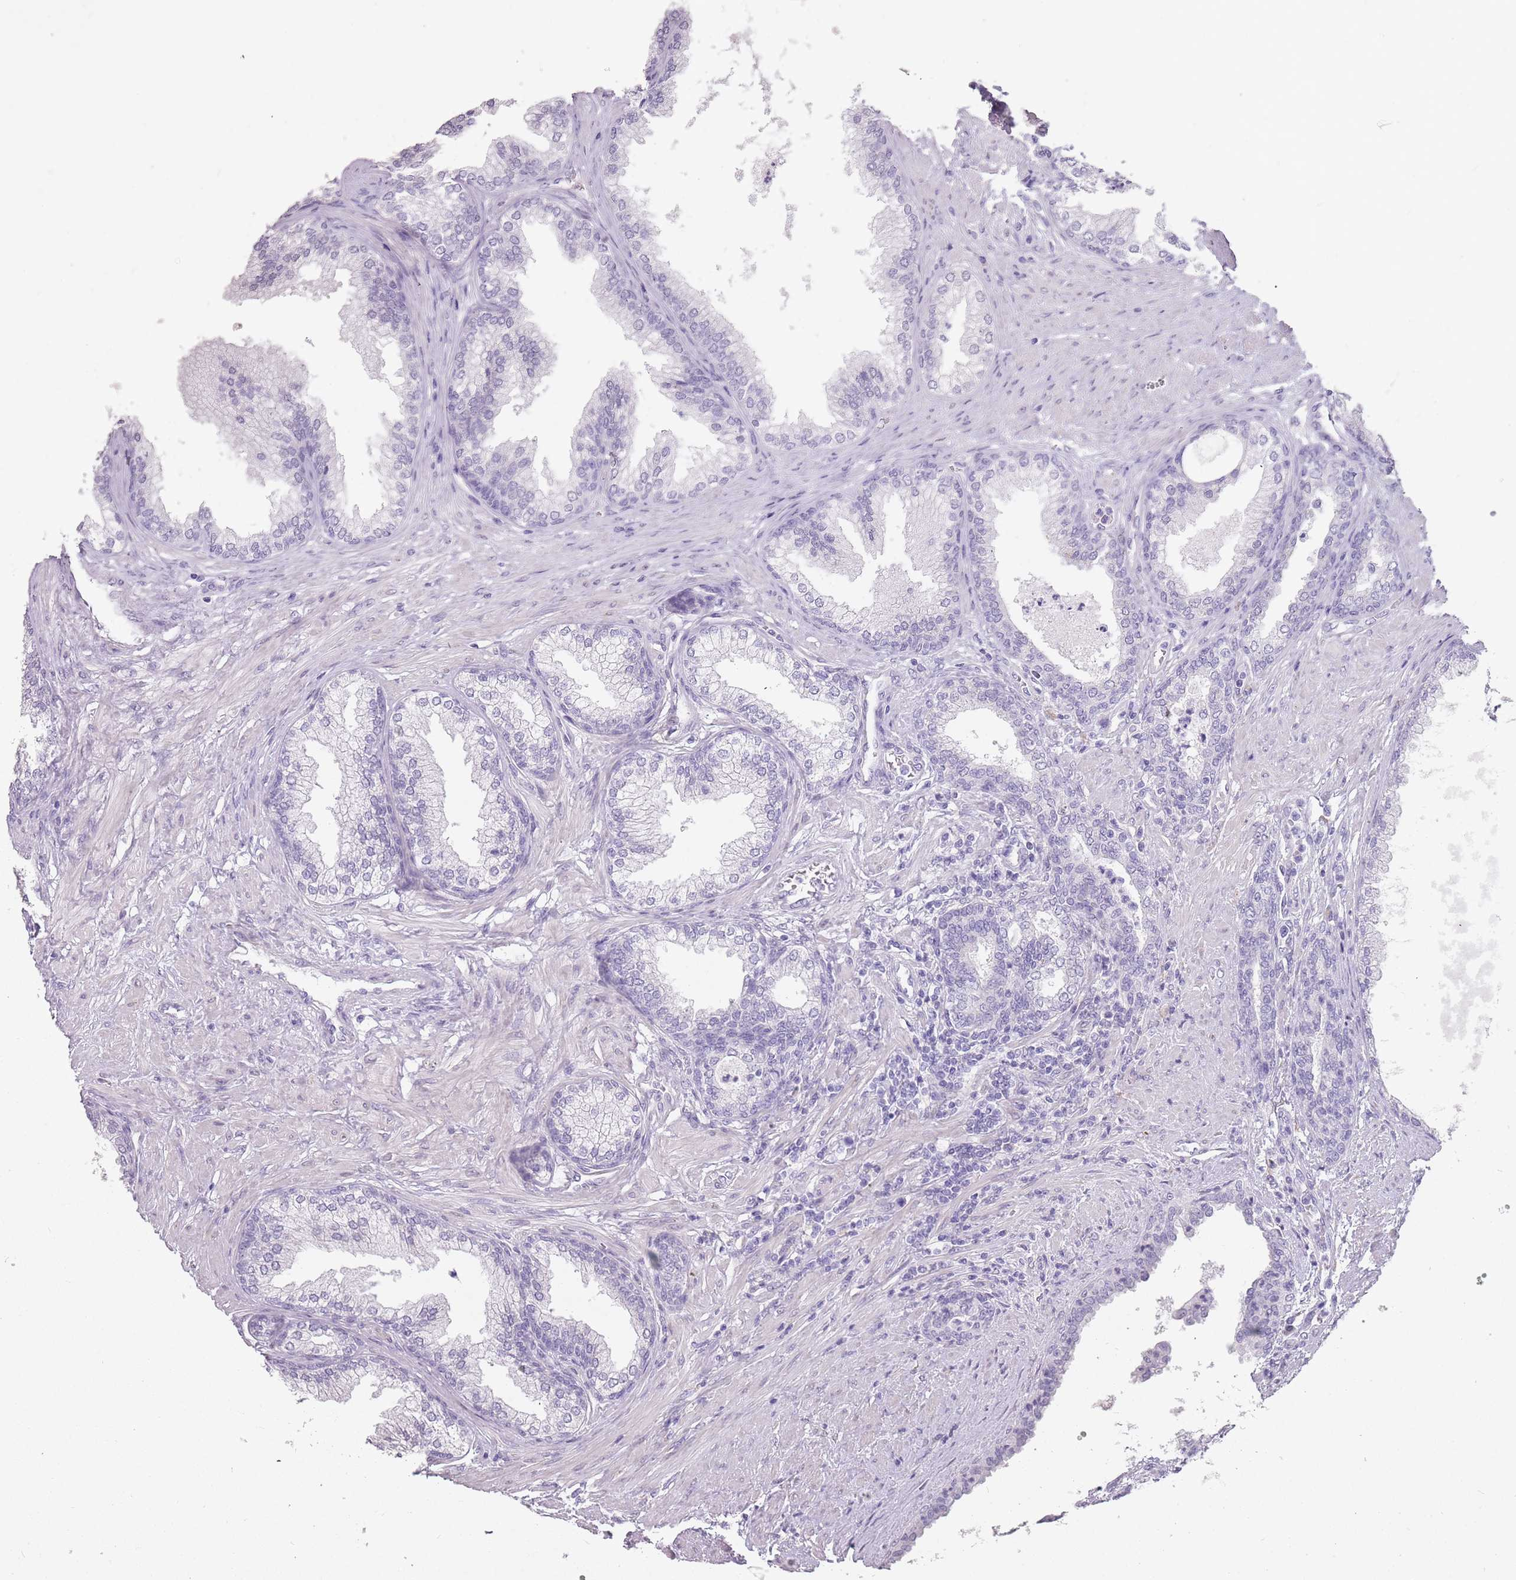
{"staining": {"intensity": "negative", "quantity": "none", "location": "none"}, "tissue": "prostate", "cell_type": "Glandular cells", "image_type": "normal", "snomed": [{"axis": "morphology", "description": "Normal tissue, NOS"}, {"axis": "topography", "description": "Prostate"}], "caption": "An image of prostate stained for a protein shows no brown staining in glandular cells. Brightfield microscopy of immunohistochemistry (IHC) stained with DAB (3,3'-diaminobenzidine) (brown) and hematoxylin (blue), captured at high magnification.", "gene": "DDX4", "patient": {"sex": "male", "age": 76}}